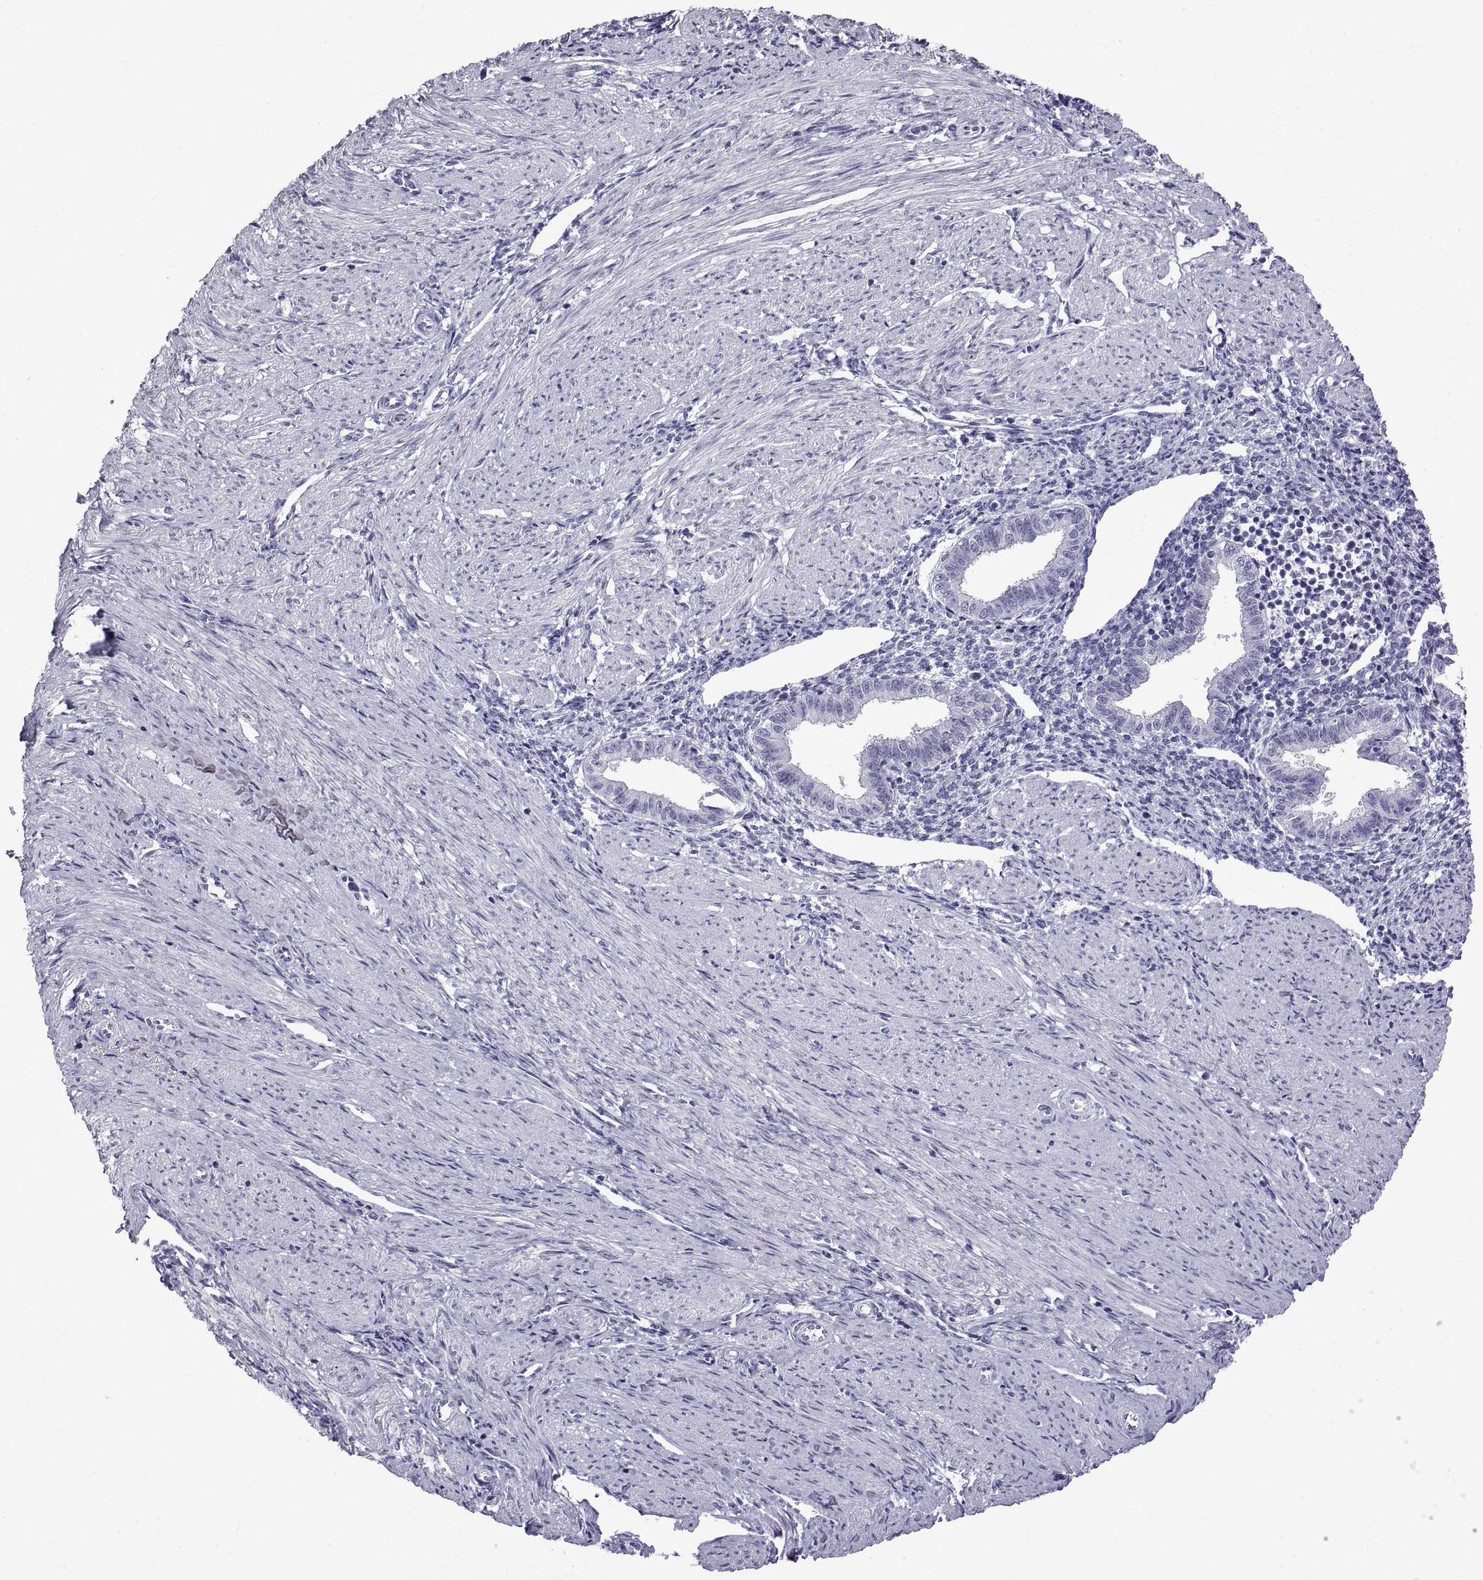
{"staining": {"intensity": "negative", "quantity": "none", "location": "none"}, "tissue": "endometrium", "cell_type": "Cells in endometrial stroma", "image_type": "normal", "snomed": [{"axis": "morphology", "description": "Normal tissue, NOS"}, {"axis": "topography", "description": "Endometrium"}], "caption": "Protein analysis of normal endometrium displays no significant staining in cells in endometrial stroma.", "gene": "CRISP1", "patient": {"sex": "female", "age": 37}}